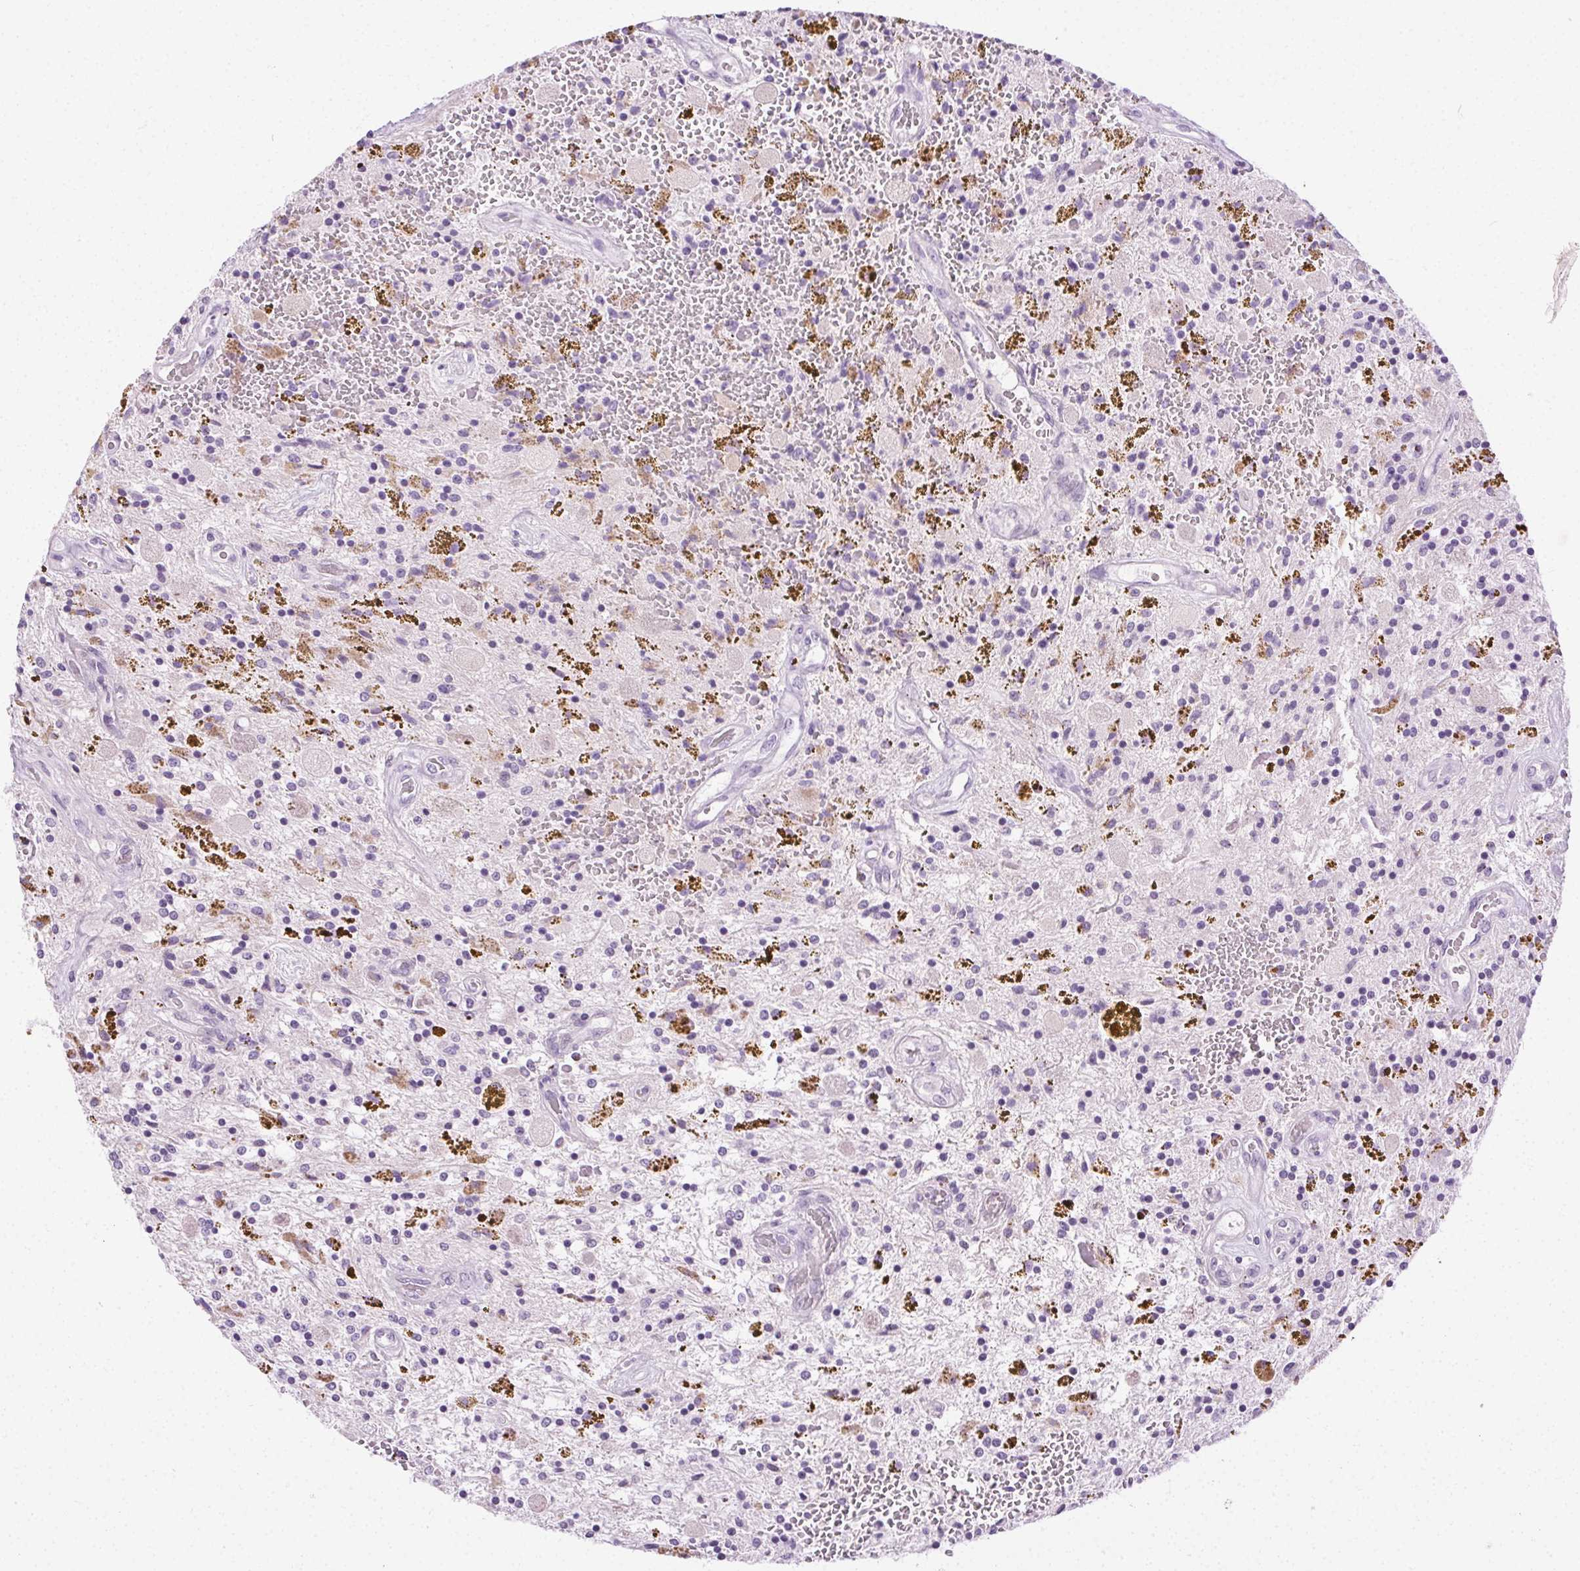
{"staining": {"intensity": "negative", "quantity": "none", "location": "none"}, "tissue": "glioma", "cell_type": "Tumor cells", "image_type": "cancer", "snomed": [{"axis": "morphology", "description": "Glioma, malignant, Low grade"}, {"axis": "topography", "description": "Cerebellum"}], "caption": "This is an immunohistochemistry micrograph of malignant low-grade glioma. There is no expression in tumor cells.", "gene": "C20orf85", "patient": {"sex": "female", "age": 14}}